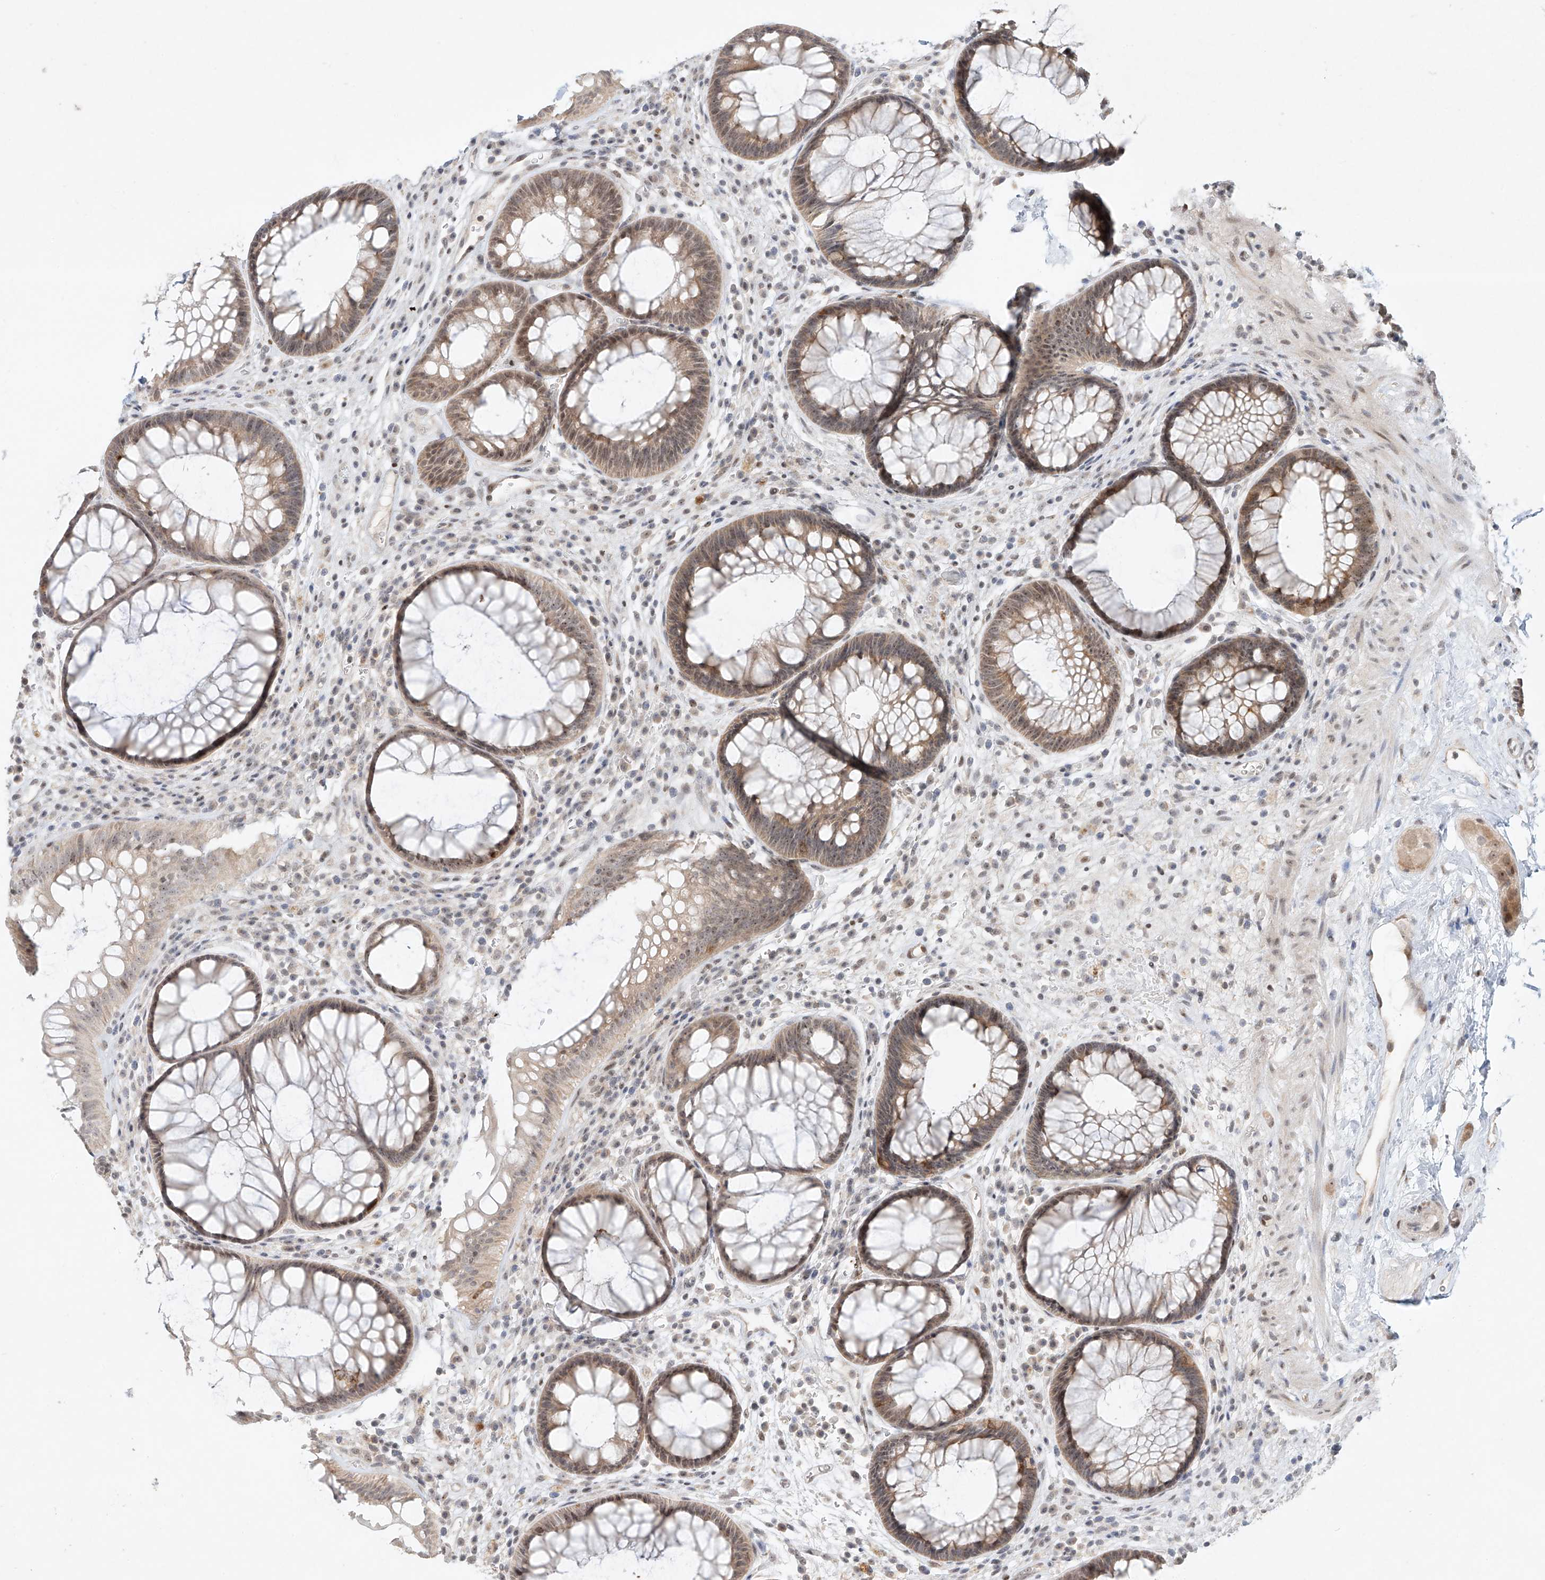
{"staining": {"intensity": "weak", "quantity": "25%-75%", "location": "cytoplasmic/membranous,nuclear"}, "tissue": "rectum", "cell_type": "Glandular cells", "image_type": "normal", "snomed": [{"axis": "morphology", "description": "Normal tissue, NOS"}, {"axis": "topography", "description": "Rectum"}], "caption": "Immunohistochemical staining of normal human rectum shows 25%-75% levels of weak cytoplasmic/membranous,nuclear protein expression in about 25%-75% of glandular cells.", "gene": "TASP1", "patient": {"sex": "male", "age": 51}}